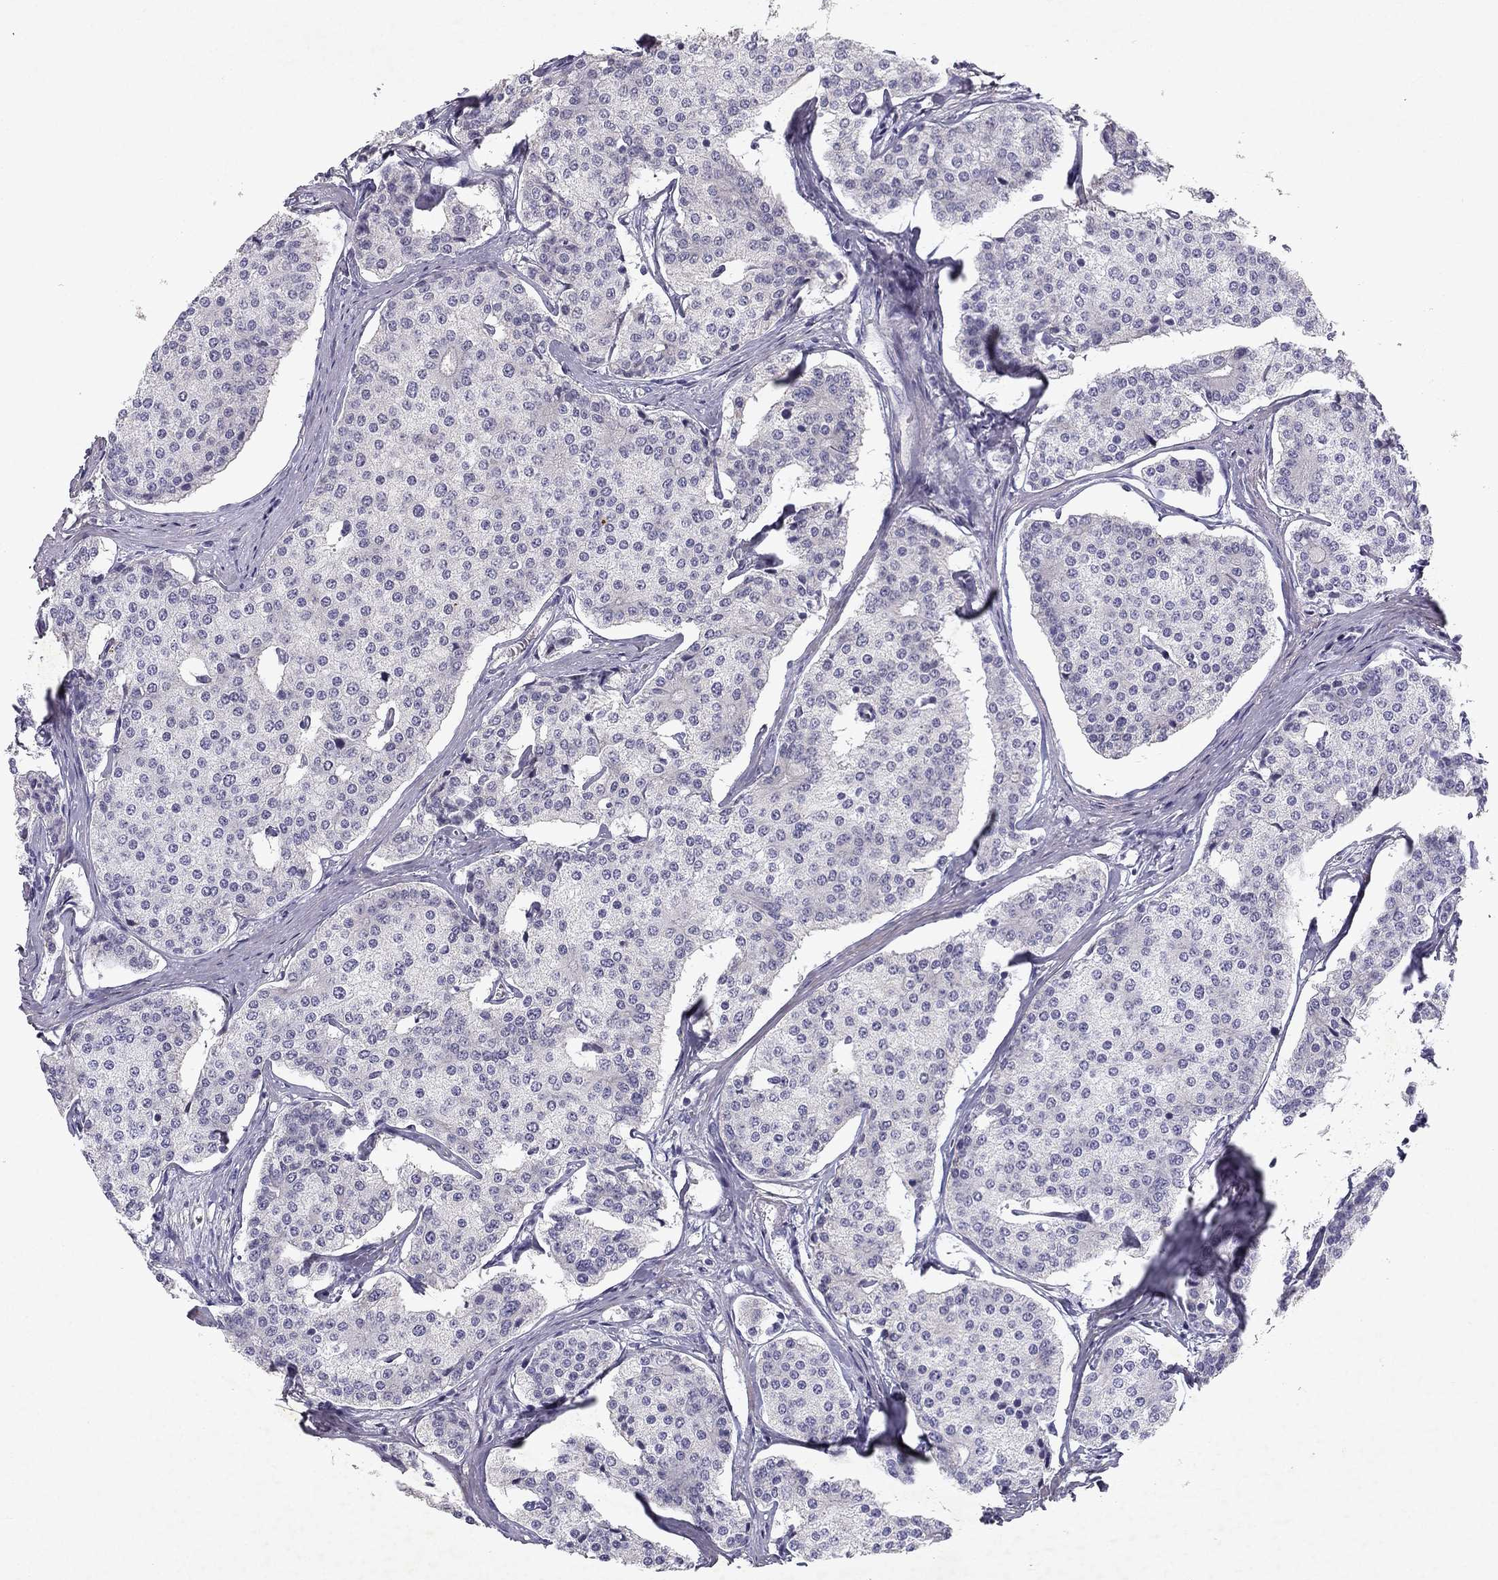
{"staining": {"intensity": "negative", "quantity": "none", "location": "none"}, "tissue": "carcinoid", "cell_type": "Tumor cells", "image_type": "cancer", "snomed": [{"axis": "morphology", "description": "Carcinoid, malignant, NOS"}, {"axis": "topography", "description": "Small intestine"}], "caption": "High magnification brightfield microscopy of malignant carcinoid stained with DAB (brown) and counterstained with hematoxylin (blue): tumor cells show no significant positivity.", "gene": "SLC6A4", "patient": {"sex": "female", "age": 65}}